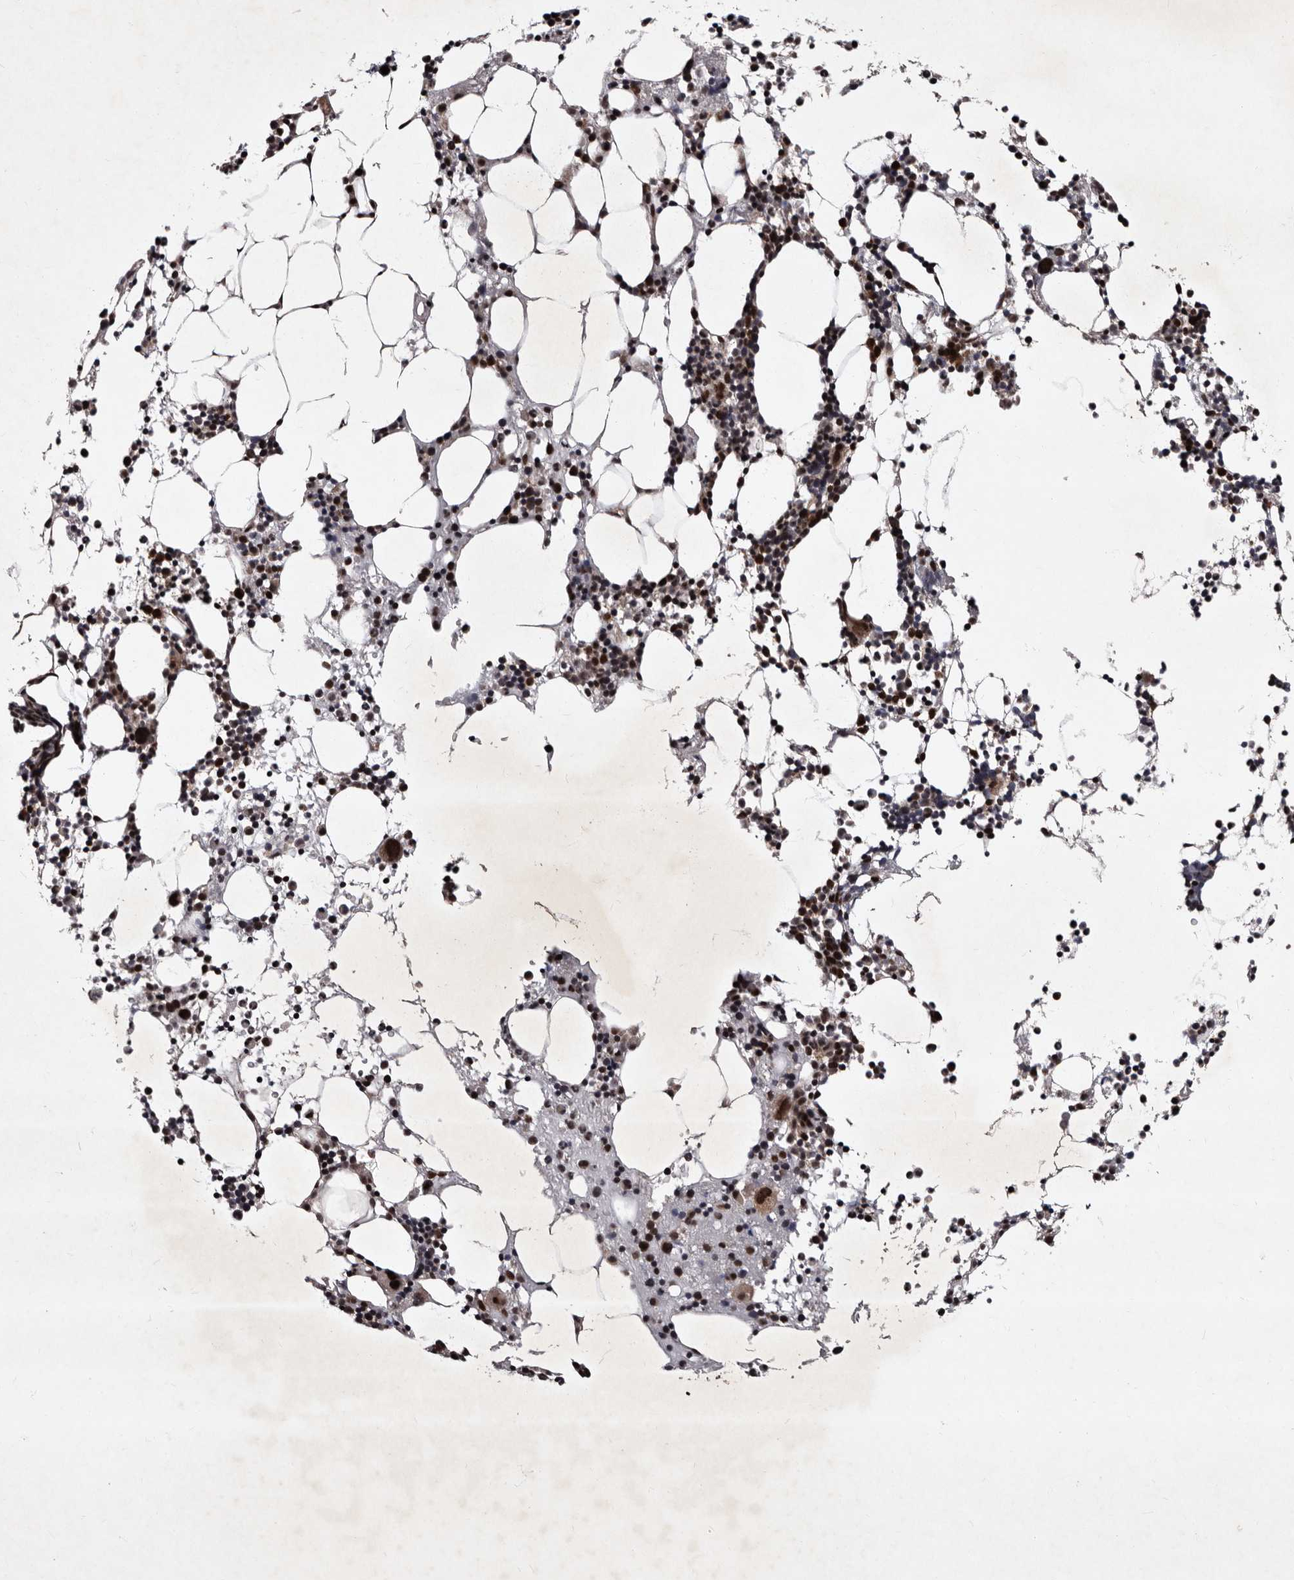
{"staining": {"intensity": "moderate", "quantity": "25%-75%", "location": "cytoplasmic/membranous,nuclear"}, "tissue": "bone marrow", "cell_type": "Hematopoietic cells", "image_type": "normal", "snomed": [{"axis": "morphology", "description": "Normal tissue, NOS"}, {"axis": "morphology", "description": "Inflammation, NOS"}, {"axis": "topography", "description": "Bone marrow"}], "caption": "Bone marrow stained with IHC reveals moderate cytoplasmic/membranous,nuclear staining in about 25%-75% of hematopoietic cells.", "gene": "TNKS", "patient": {"sex": "male", "age": 31}}